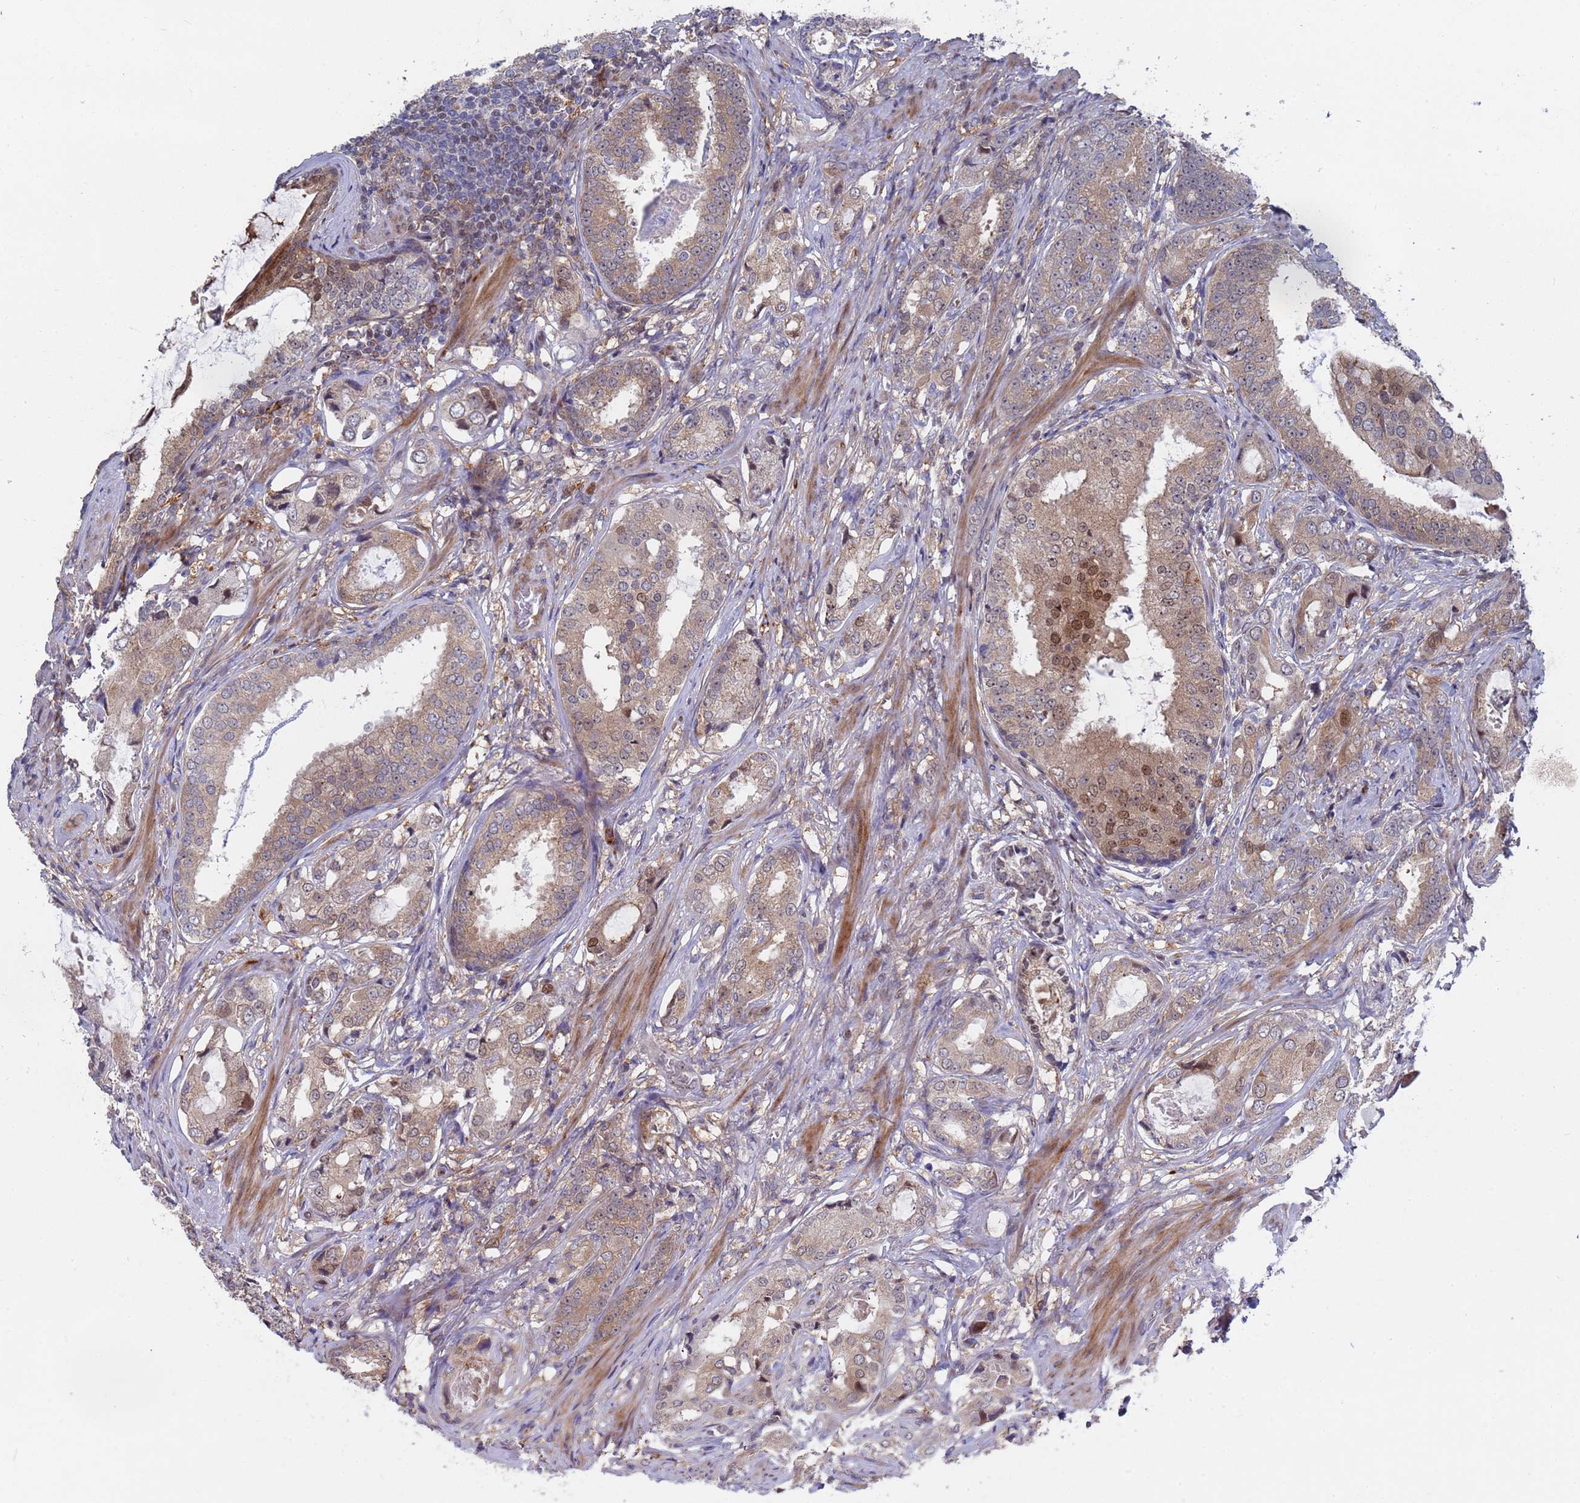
{"staining": {"intensity": "moderate", "quantity": "25%-75%", "location": "cytoplasmic/membranous,nuclear"}, "tissue": "prostate cancer", "cell_type": "Tumor cells", "image_type": "cancer", "snomed": [{"axis": "morphology", "description": "Adenocarcinoma, Low grade"}, {"axis": "topography", "description": "Prostate"}], "caption": "Moderate cytoplasmic/membranous and nuclear positivity is seen in about 25%-75% of tumor cells in prostate cancer (low-grade adenocarcinoma).", "gene": "TMBIM6", "patient": {"sex": "male", "age": 71}}